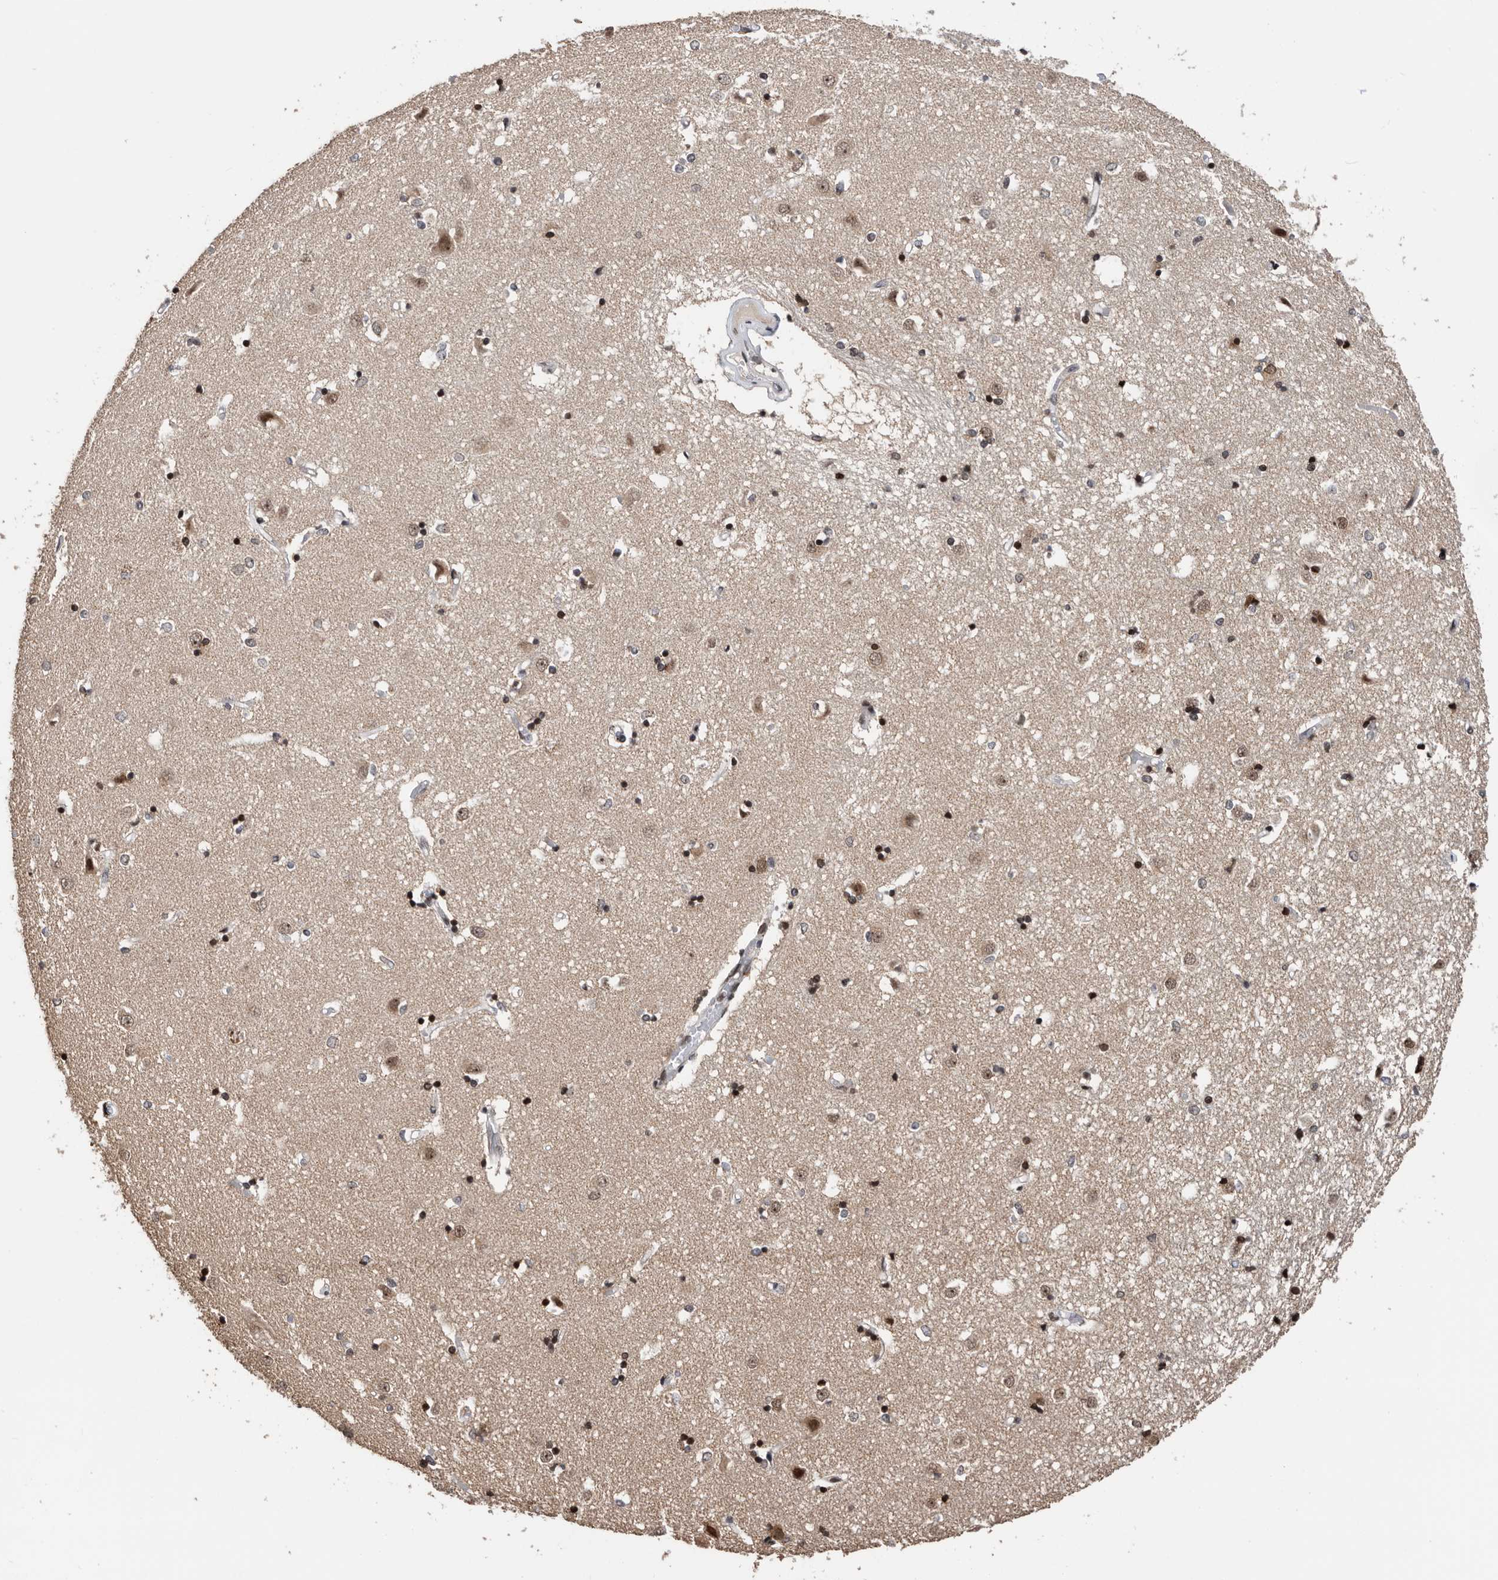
{"staining": {"intensity": "strong", "quantity": "25%-75%", "location": "nuclear"}, "tissue": "caudate", "cell_type": "Glial cells", "image_type": "normal", "snomed": [{"axis": "morphology", "description": "Normal tissue, NOS"}, {"axis": "topography", "description": "Lateral ventricle wall"}], "caption": "The immunohistochemical stain highlights strong nuclear expression in glial cells of benign caudate.", "gene": "SNRNP48", "patient": {"sex": "male", "age": 45}}